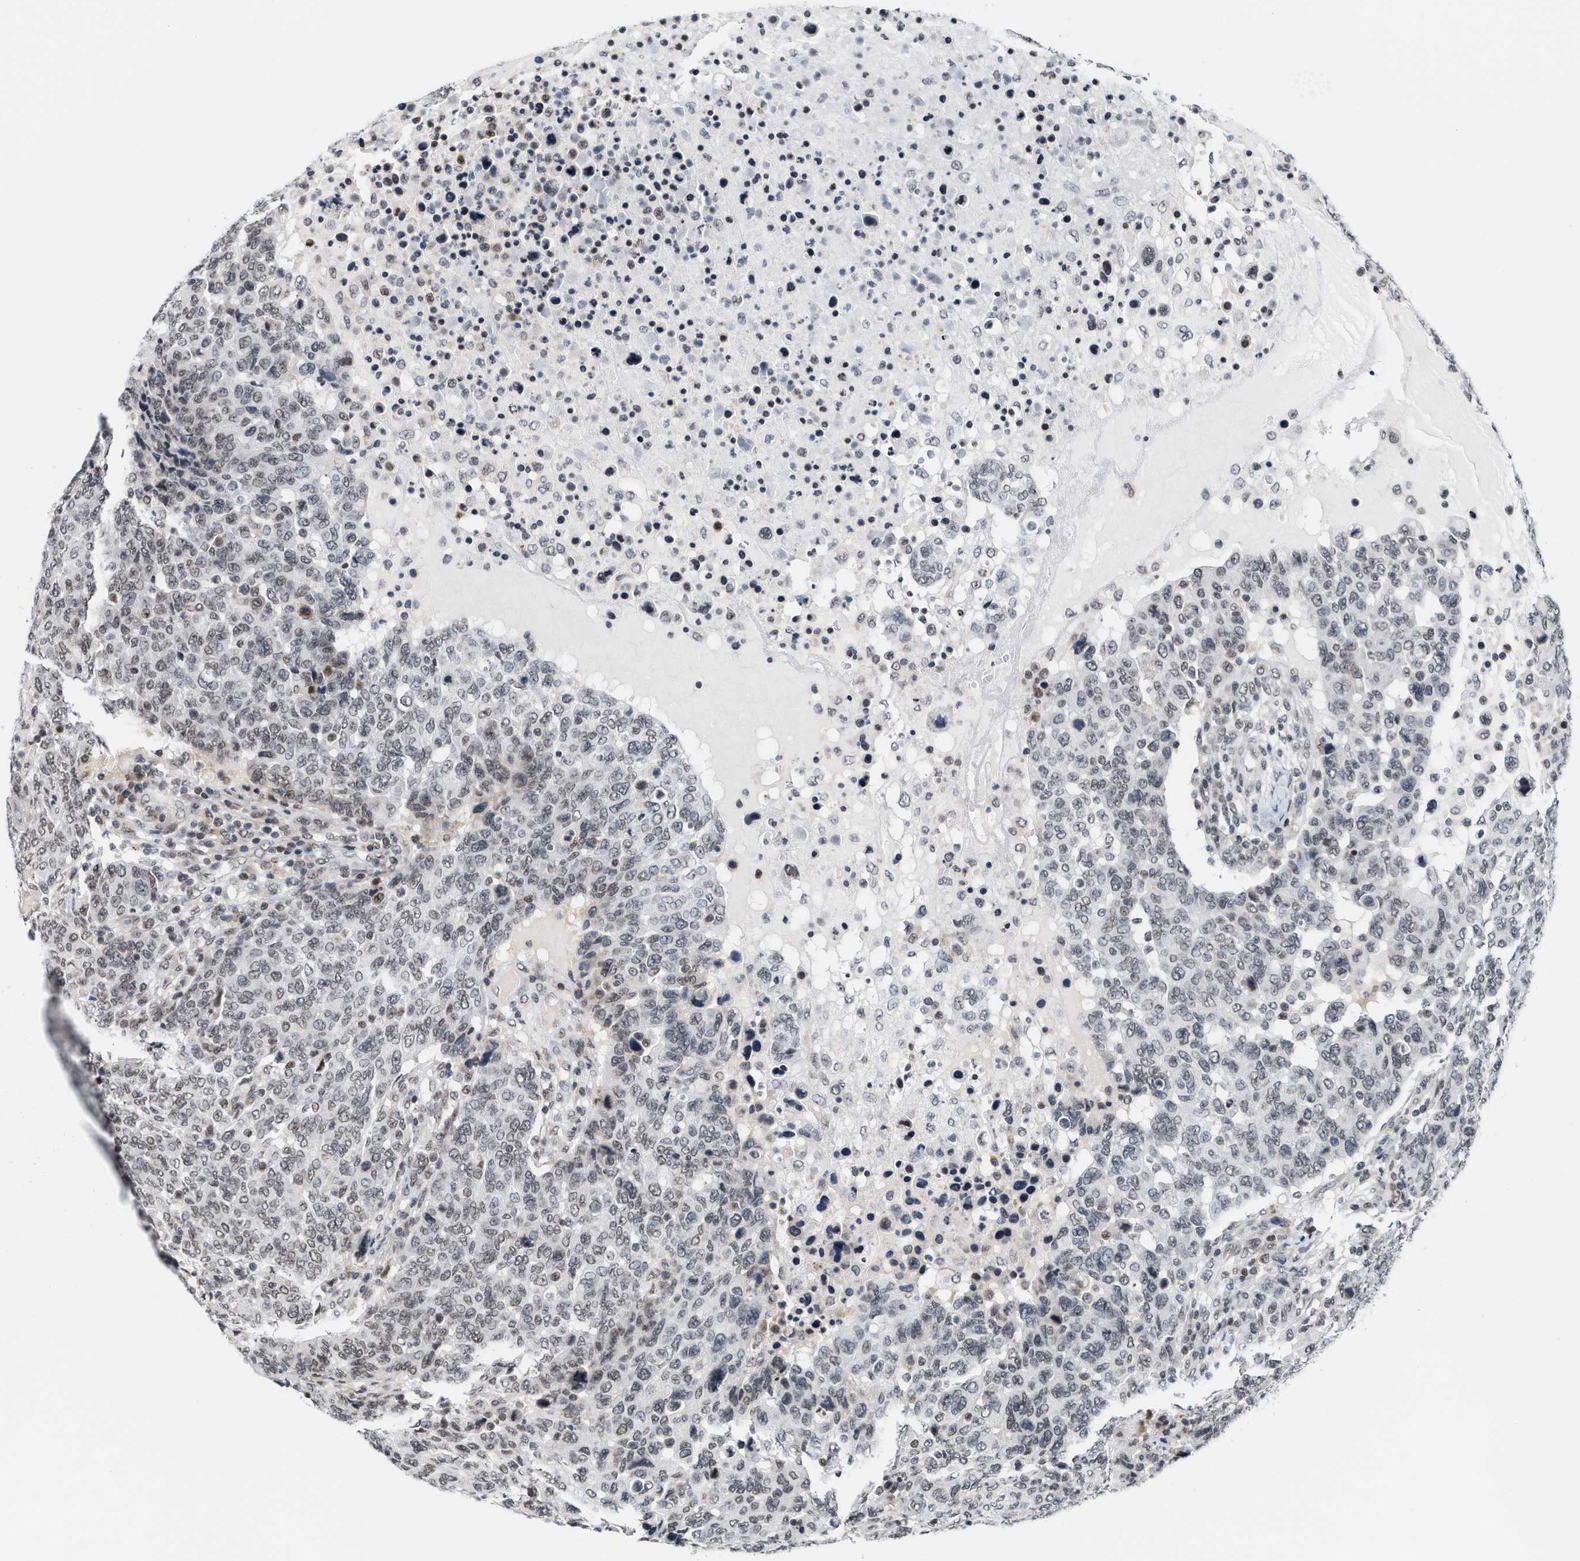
{"staining": {"intensity": "weak", "quantity": ">75%", "location": "nuclear"}, "tissue": "breast cancer", "cell_type": "Tumor cells", "image_type": "cancer", "snomed": [{"axis": "morphology", "description": "Duct carcinoma"}, {"axis": "topography", "description": "Breast"}], "caption": "Breast intraductal carcinoma stained with a brown dye reveals weak nuclear positive positivity in approximately >75% of tumor cells.", "gene": "ANKRD6", "patient": {"sex": "female", "age": 37}}